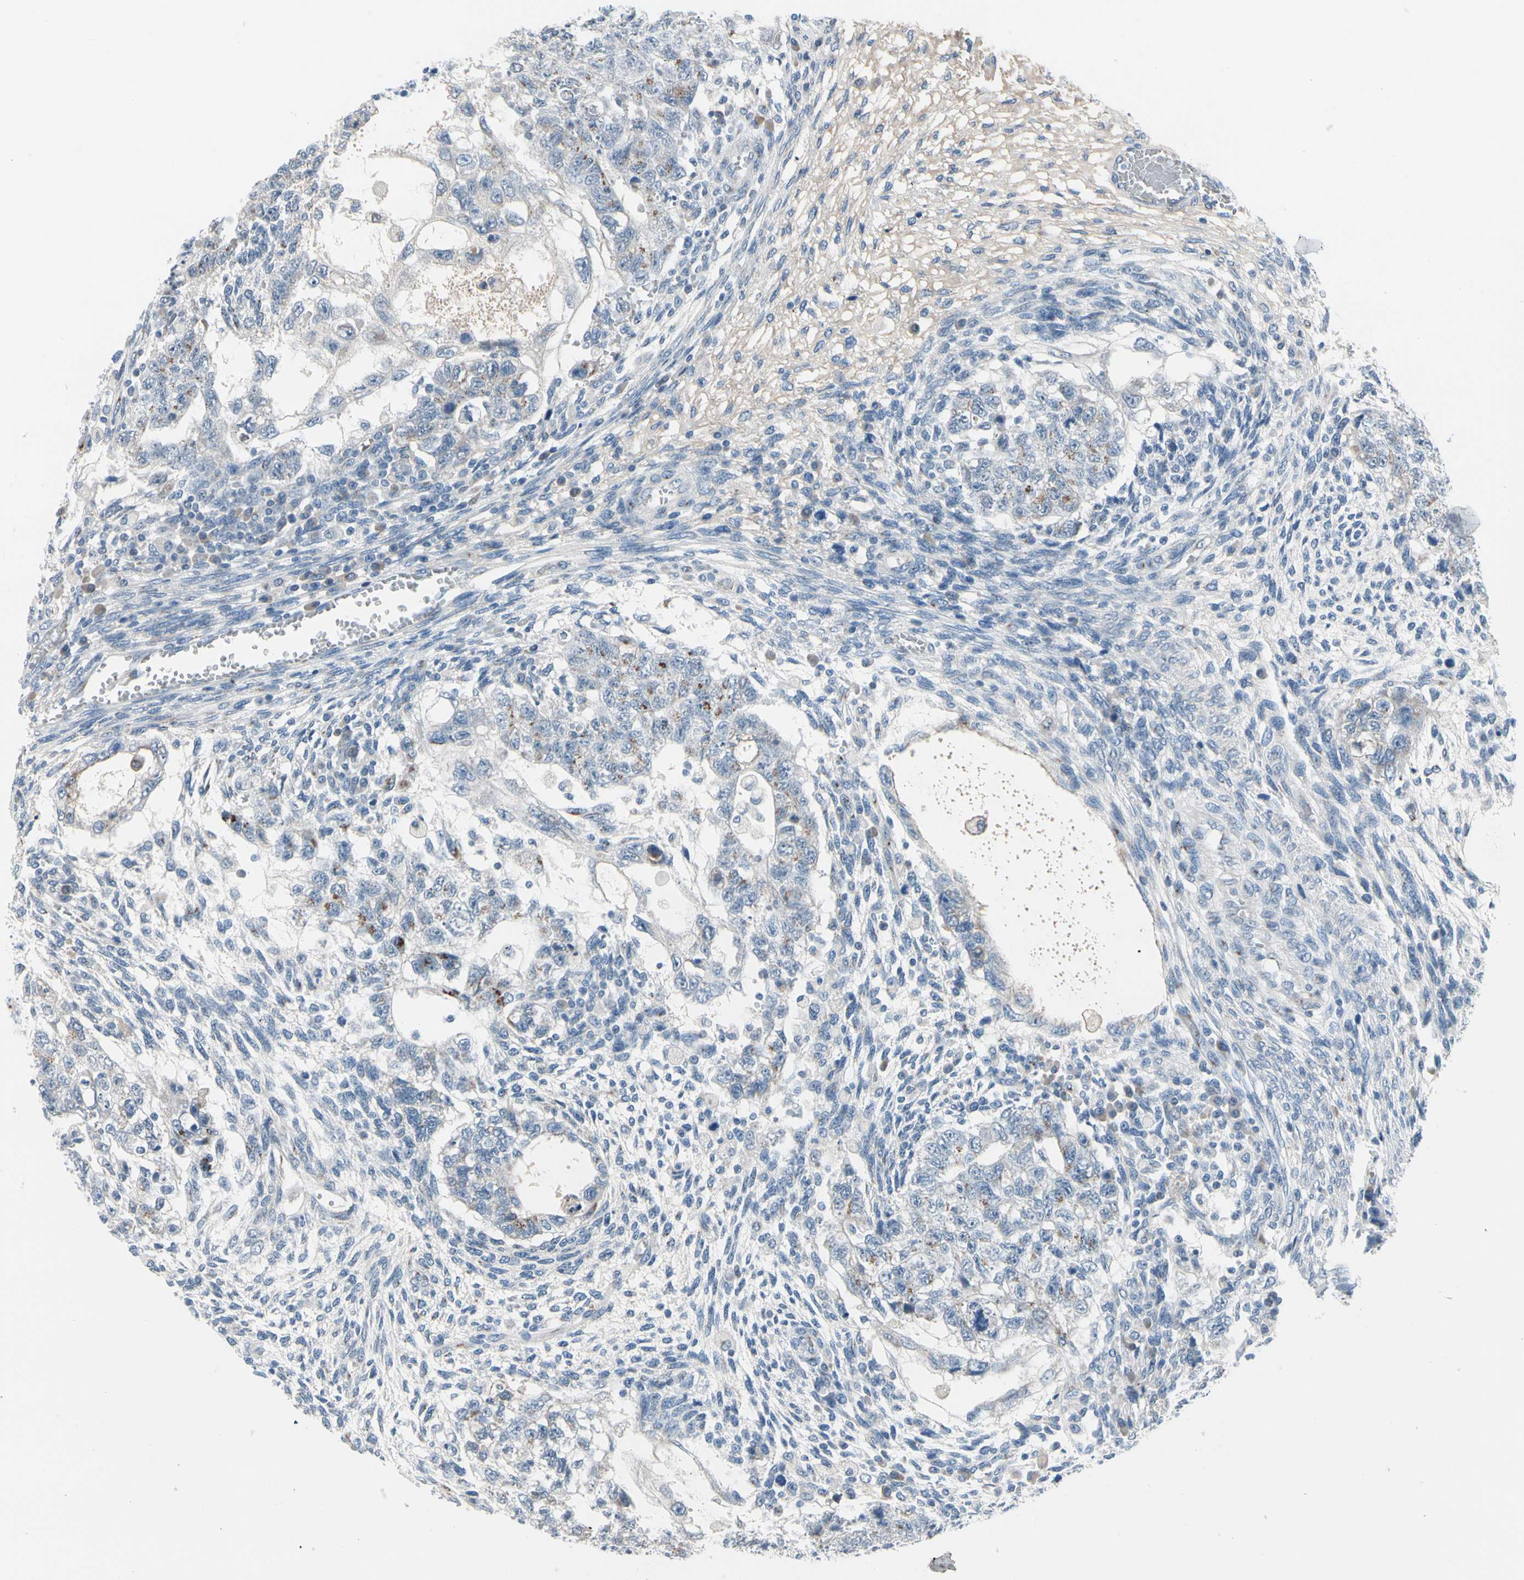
{"staining": {"intensity": "moderate", "quantity": "<25%", "location": "cytoplasmic/membranous"}, "tissue": "testis cancer", "cell_type": "Tumor cells", "image_type": "cancer", "snomed": [{"axis": "morphology", "description": "Normal tissue, NOS"}, {"axis": "morphology", "description": "Carcinoma, Embryonal, NOS"}, {"axis": "topography", "description": "Testis"}], "caption": "Embryonal carcinoma (testis) was stained to show a protein in brown. There is low levels of moderate cytoplasmic/membranous expression in about <25% of tumor cells.", "gene": "PGR", "patient": {"sex": "male", "age": 36}}